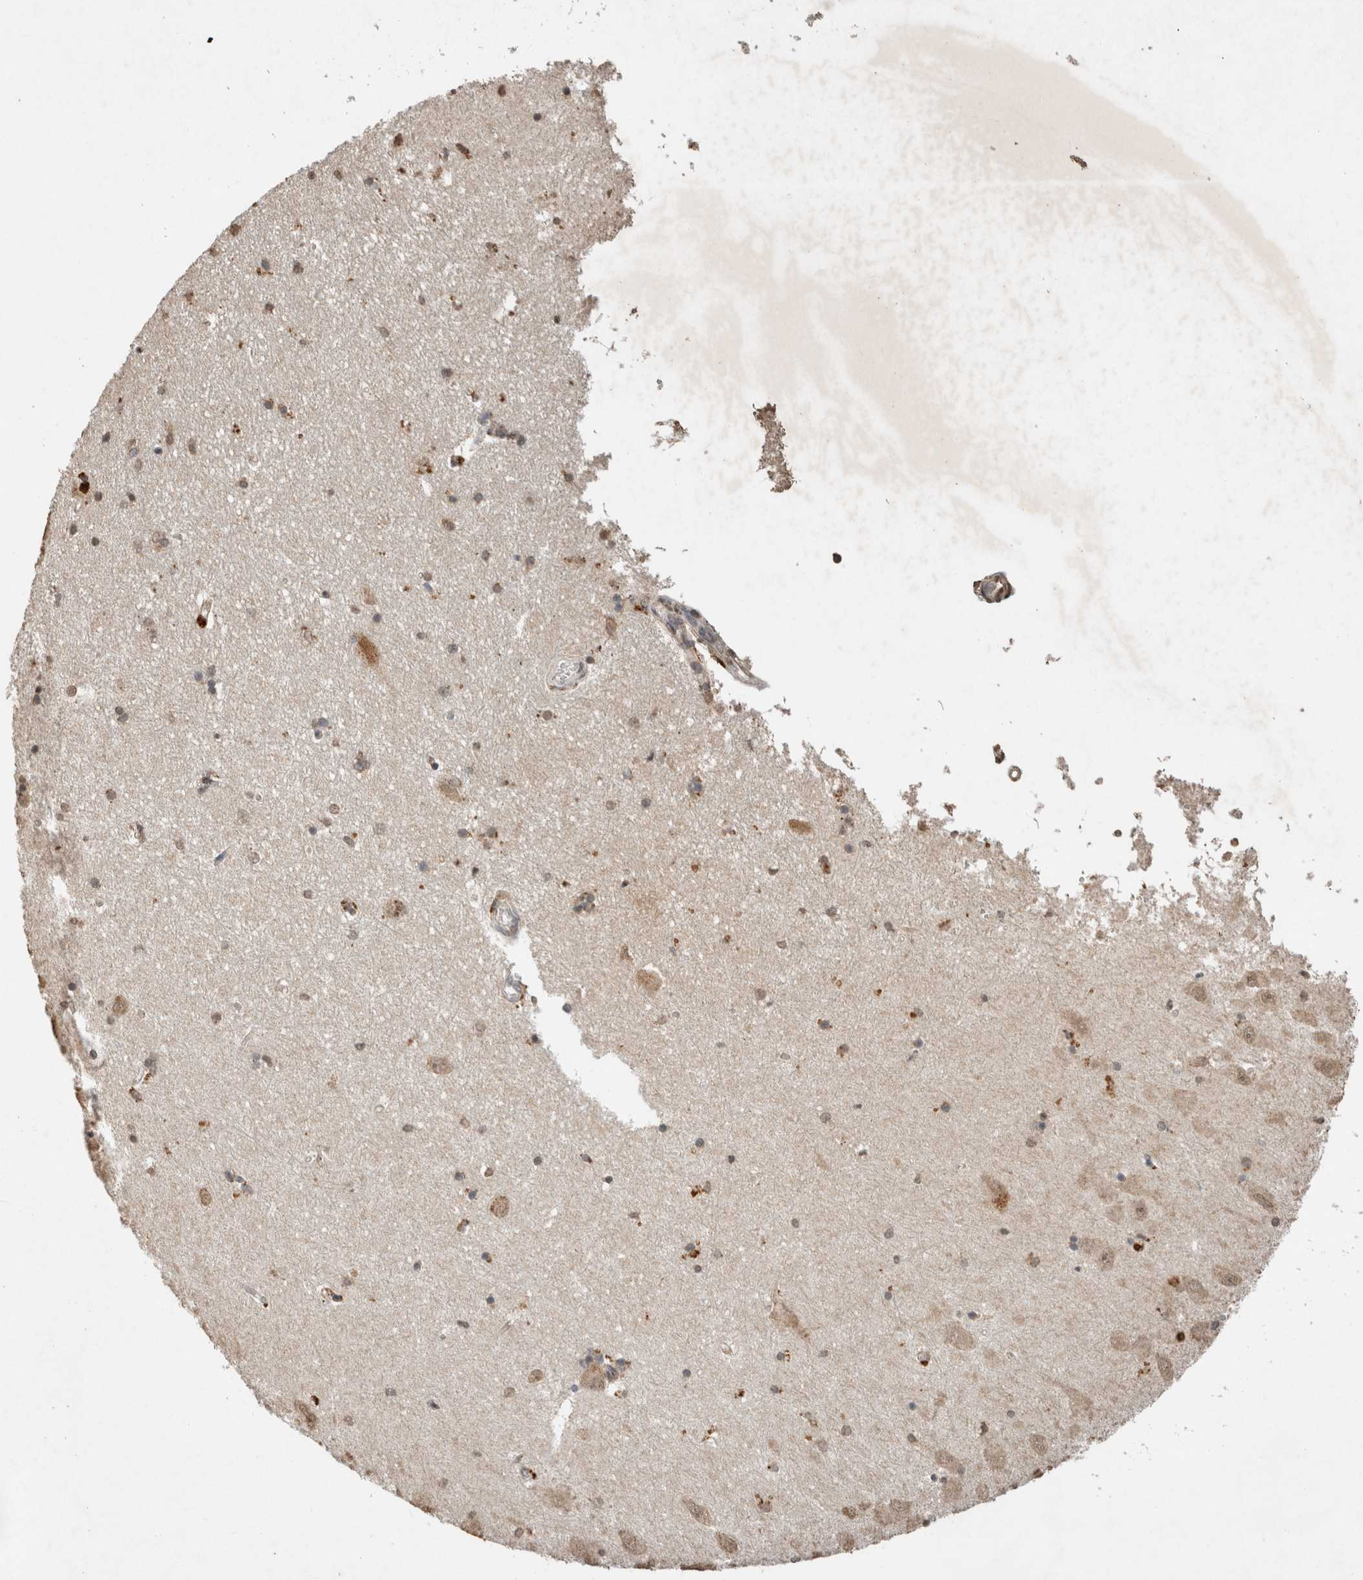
{"staining": {"intensity": "moderate", "quantity": "<25%", "location": "cytoplasmic/membranous"}, "tissue": "hippocampus", "cell_type": "Glial cells", "image_type": "normal", "snomed": [{"axis": "morphology", "description": "Normal tissue, NOS"}, {"axis": "topography", "description": "Hippocampus"}], "caption": "Glial cells display low levels of moderate cytoplasmic/membranous expression in about <25% of cells in normal human hippocampus. The staining was performed using DAB, with brown indicating positive protein expression. Nuclei are stained blue with hematoxylin.", "gene": "FAM3A", "patient": {"sex": "male", "age": 45}}